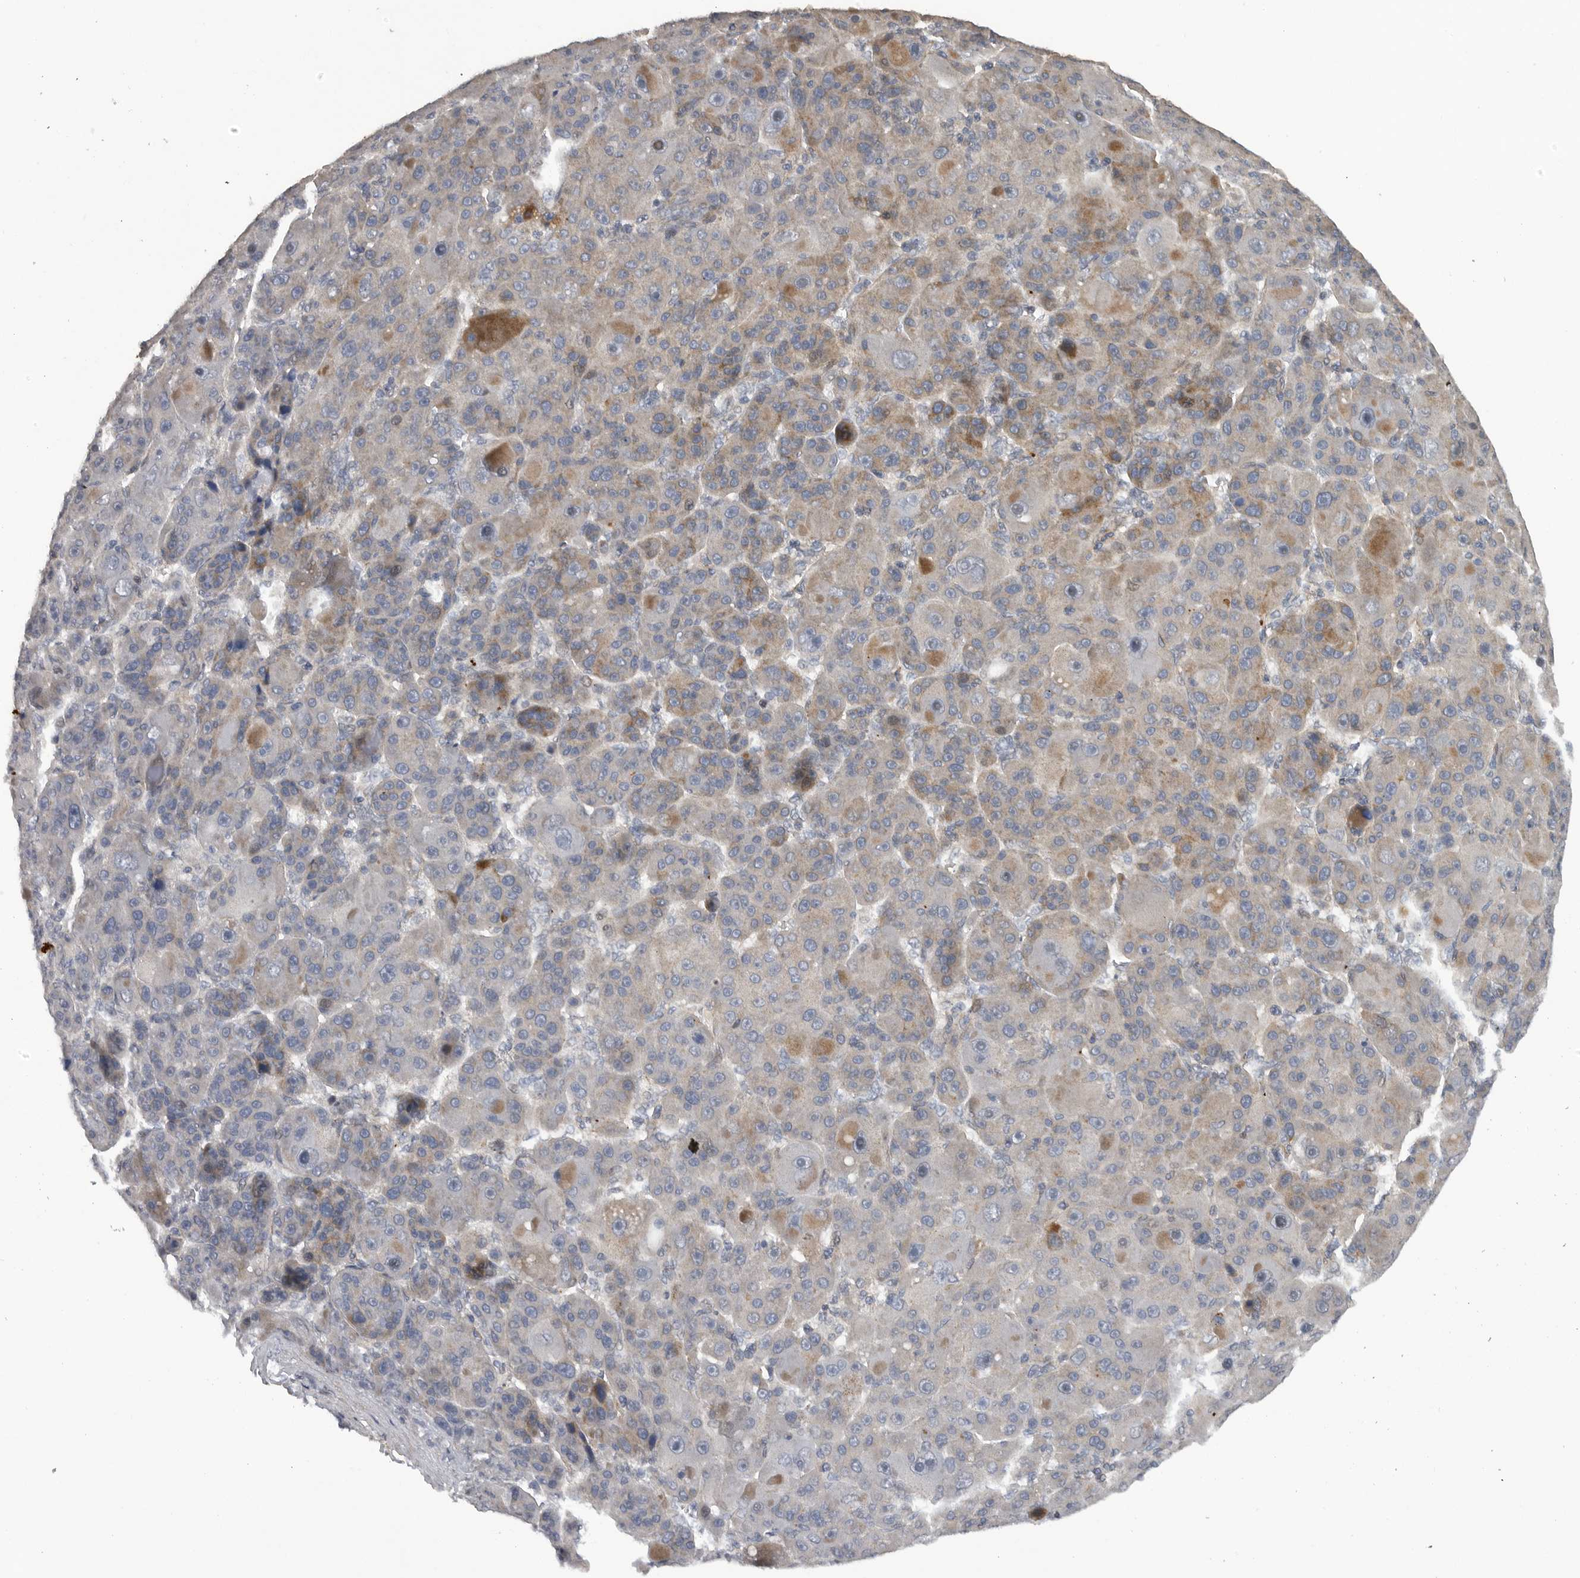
{"staining": {"intensity": "weak", "quantity": "25%-75%", "location": "cytoplasmic/membranous"}, "tissue": "liver cancer", "cell_type": "Tumor cells", "image_type": "cancer", "snomed": [{"axis": "morphology", "description": "Carcinoma, Hepatocellular, NOS"}, {"axis": "topography", "description": "Liver"}], "caption": "This is a photomicrograph of immunohistochemistry (IHC) staining of liver hepatocellular carcinoma, which shows weak expression in the cytoplasmic/membranous of tumor cells.", "gene": "TMPRSS11F", "patient": {"sex": "male", "age": 76}}